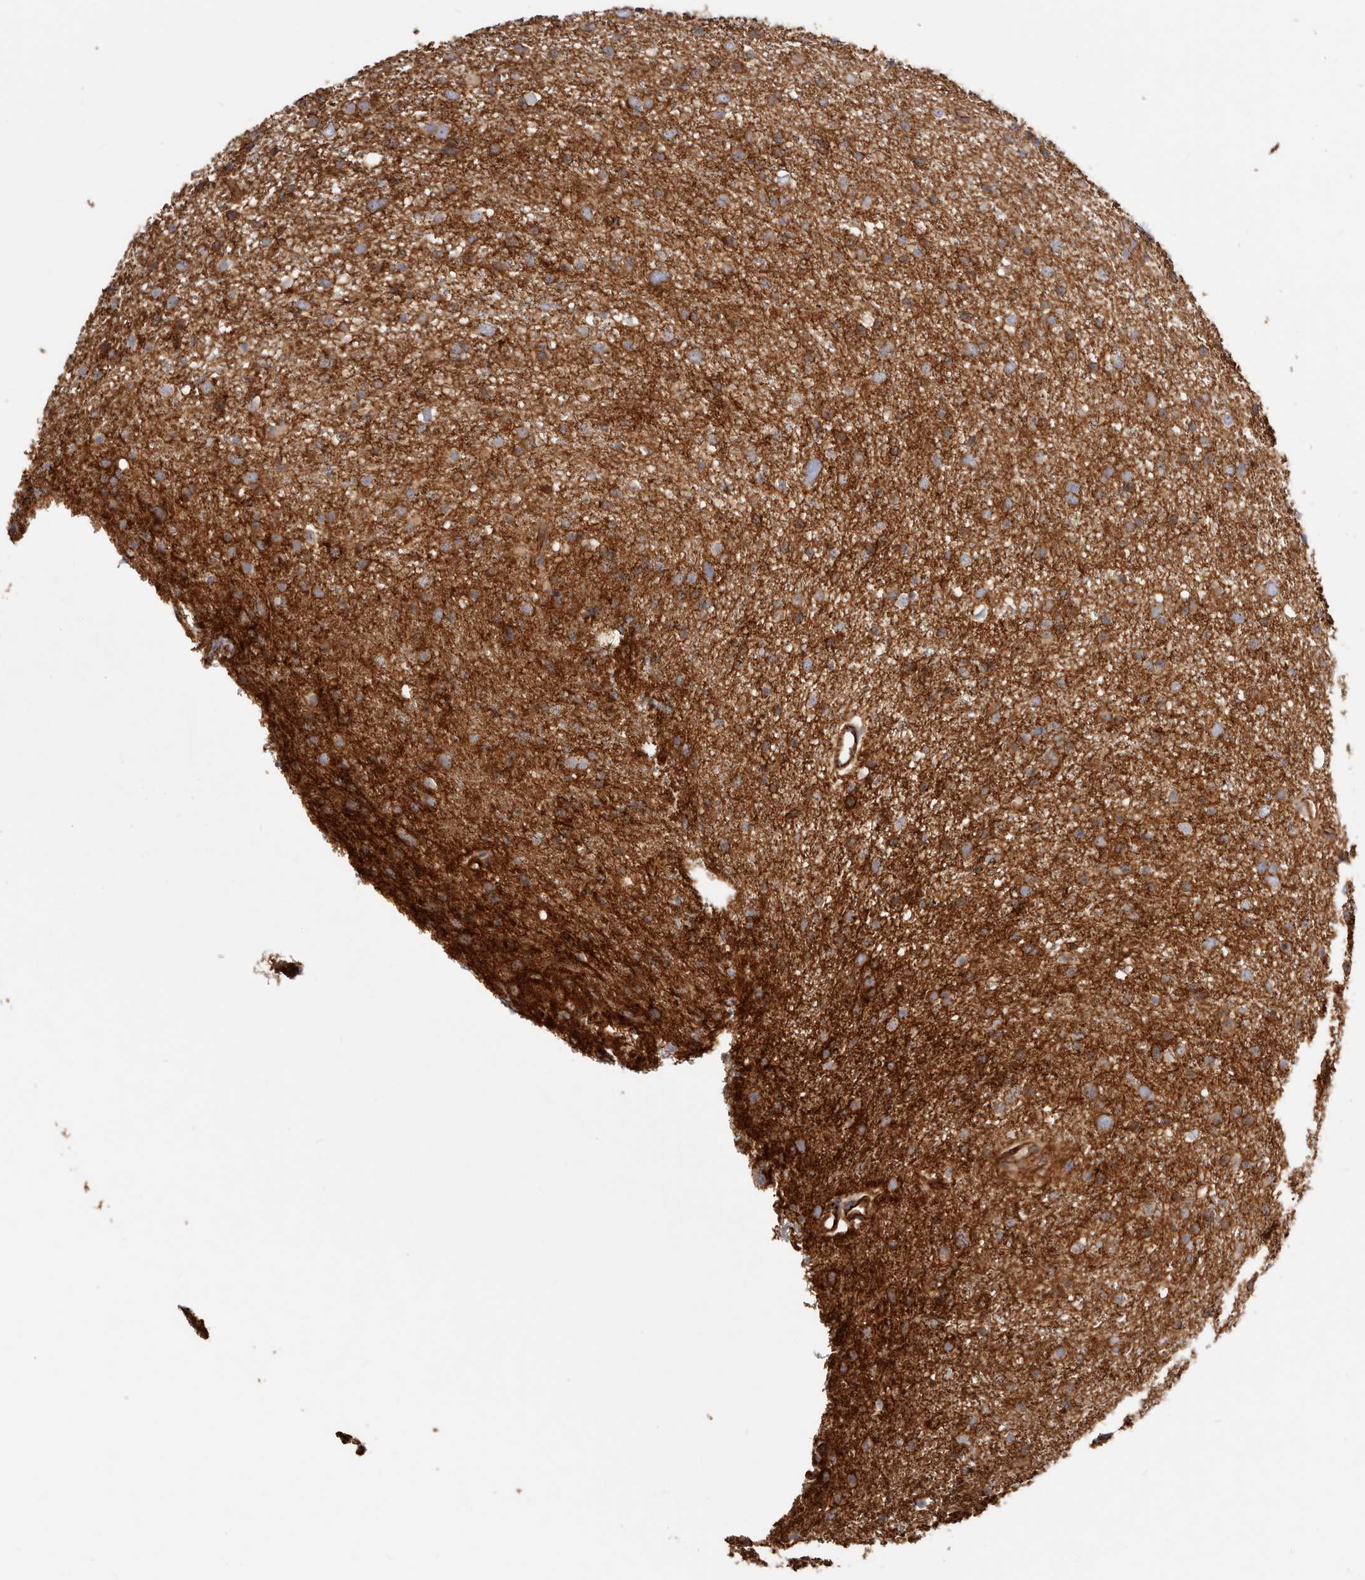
{"staining": {"intensity": "moderate", "quantity": ">75%", "location": "cytoplasmic/membranous"}, "tissue": "glioma", "cell_type": "Tumor cells", "image_type": "cancer", "snomed": [{"axis": "morphology", "description": "Glioma, malignant, Low grade"}, {"axis": "topography", "description": "Cerebral cortex"}], "caption": "The image demonstrates immunohistochemical staining of glioma. There is moderate cytoplasmic/membranous expression is appreciated in about >75% of tumor cells. Immunohistochemistry stains the protein of interest in brown and the nuclei are stained blue.", "gene": "CTNNB1", "patient": {"sex": "female", "age": 39}}